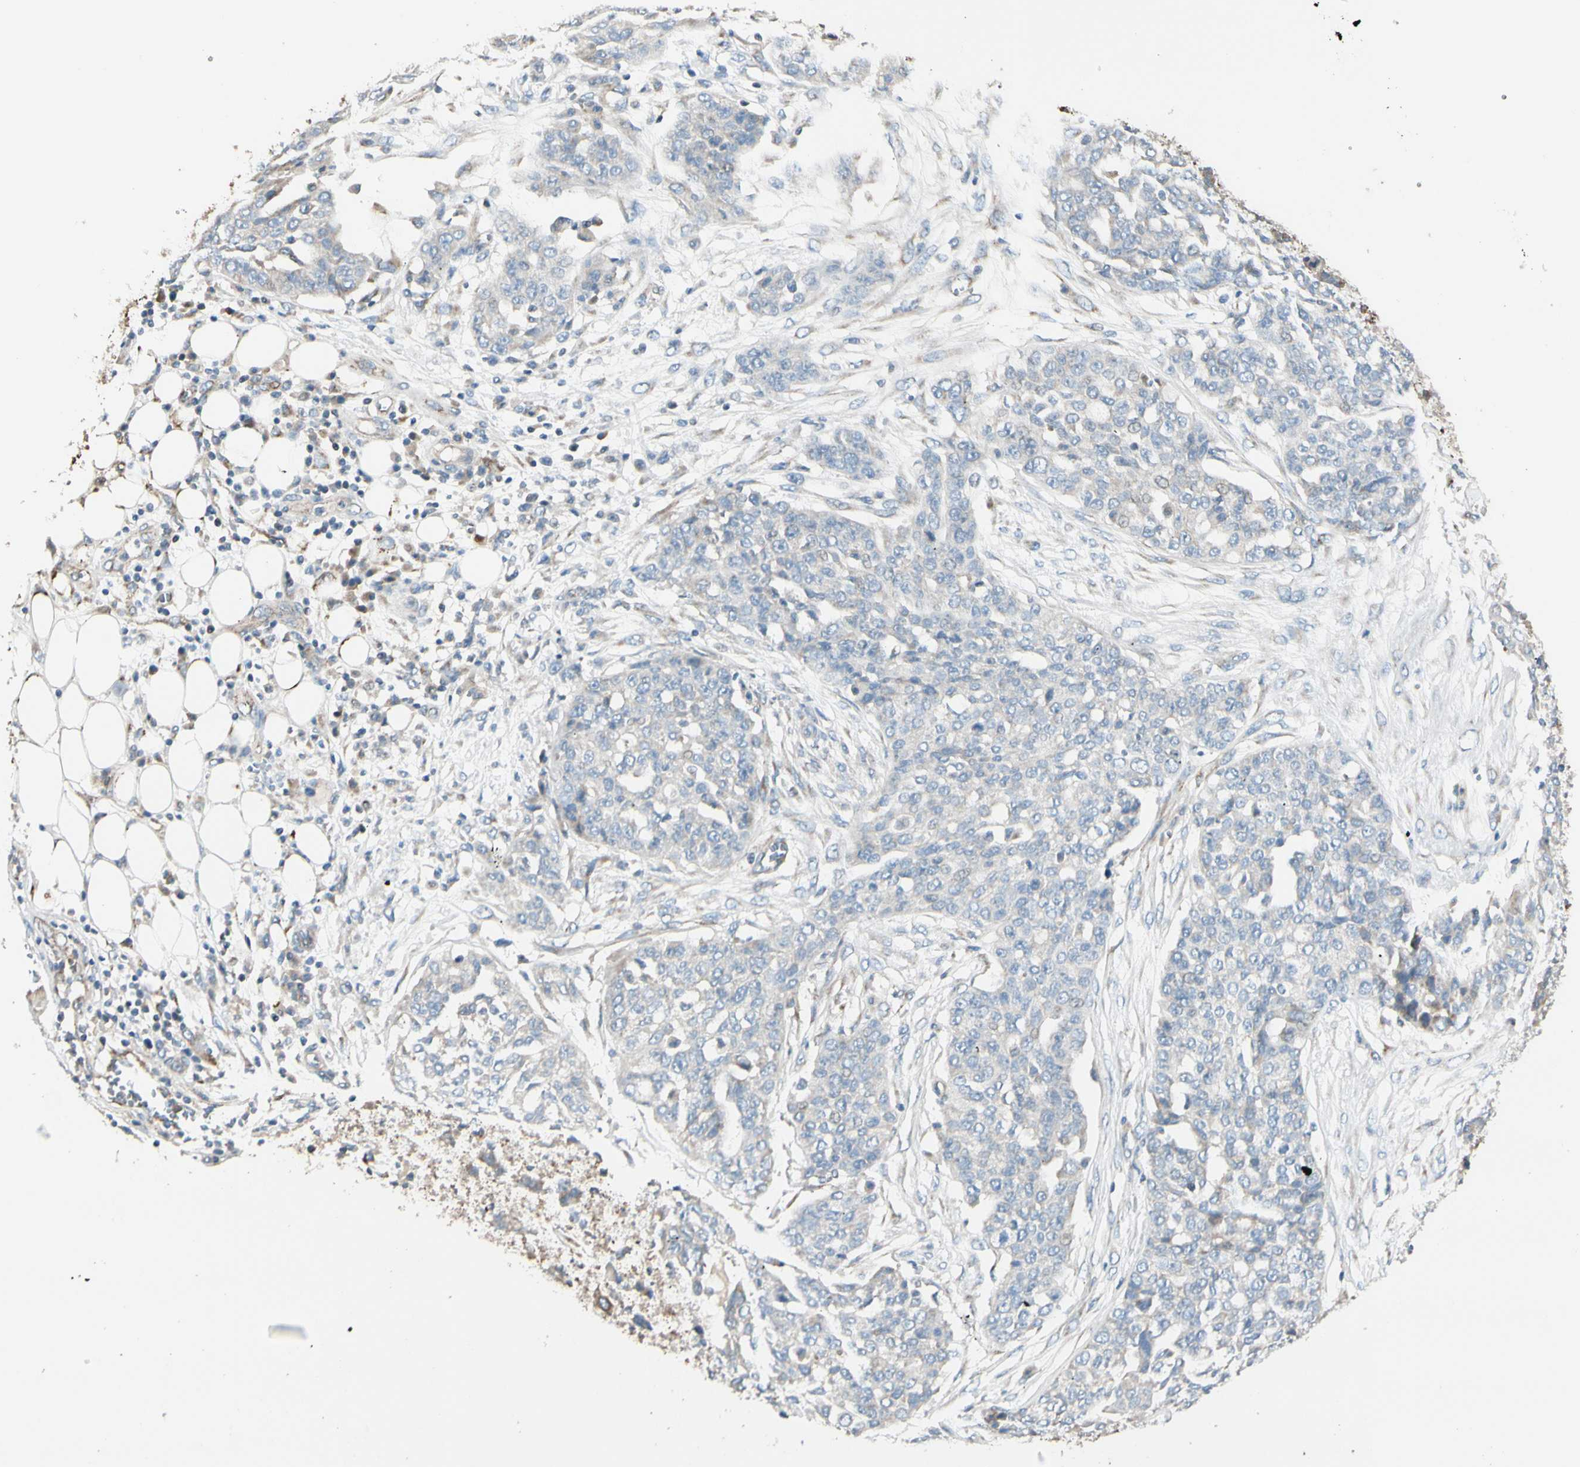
{"staining": {"intensity": "weak", "quantity": ">75%", "location": "cytoplasmic/membranous"}, "tissue": "ovarian cancer", "cell_type": "Tumor cells", "image_type": "cancer", "snomed": [{"axis": "morphology", "description": "Cystadenocarcinoma, serous, NOS"}, {"axis": "topography", "description": "Soft tissue"}, {"axis": "topography", "description": "Ovary"}], "caption": "Immunohistochemistry of ovarian serous cystadenocarcinoma reveals low levels of weak cytoplasmic/membranous expression in approximately >75% of tumor cells. (brown staining indicates protein expression, while blue staining denotes nuclei).", "gene": "EPHA3", "patient": {"sex": "female", "age": 57}}